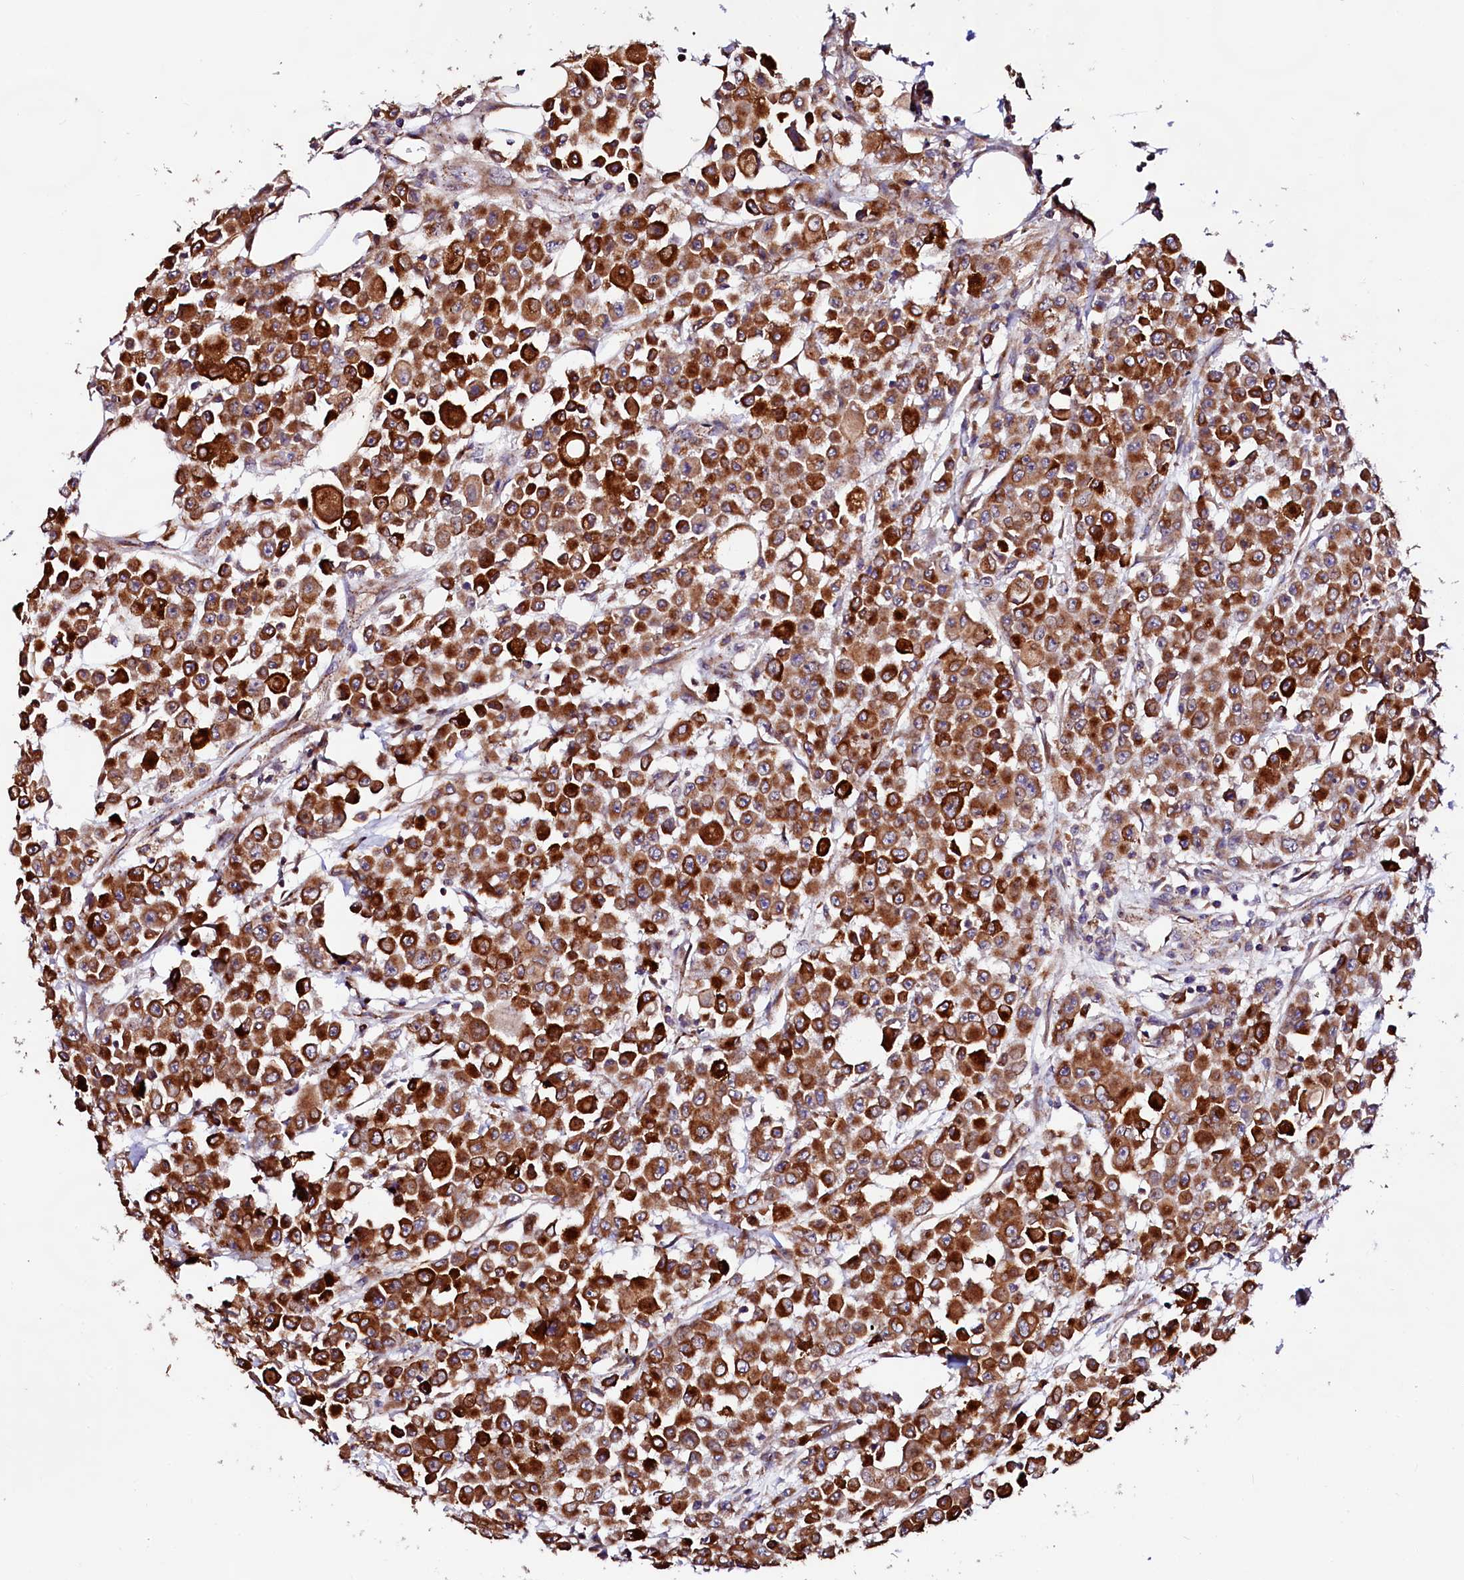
{"staining": {"intensity": "strong", "quantity": ">75%", "location": "cytoplasmic/membranous"}, "tissue": "colorectal cancer", "cell_type": "Tumor cells", "image_type": "cancer", "snomed": [{"axis": "morphology", "description": "Adenocarcinoma, NOS"}, {"axis": "topography", "description": "Colon"}], "caption": "This photomicrograph reveals immunohistochemistry (IHC) staining of human colorectal adenocarcinoma, with high strong cytoplasmic/membranous expression in approximately >75% of tumor cells.", "gene": "UBE3C", "patient": {"sex": "male", "age": 51}}